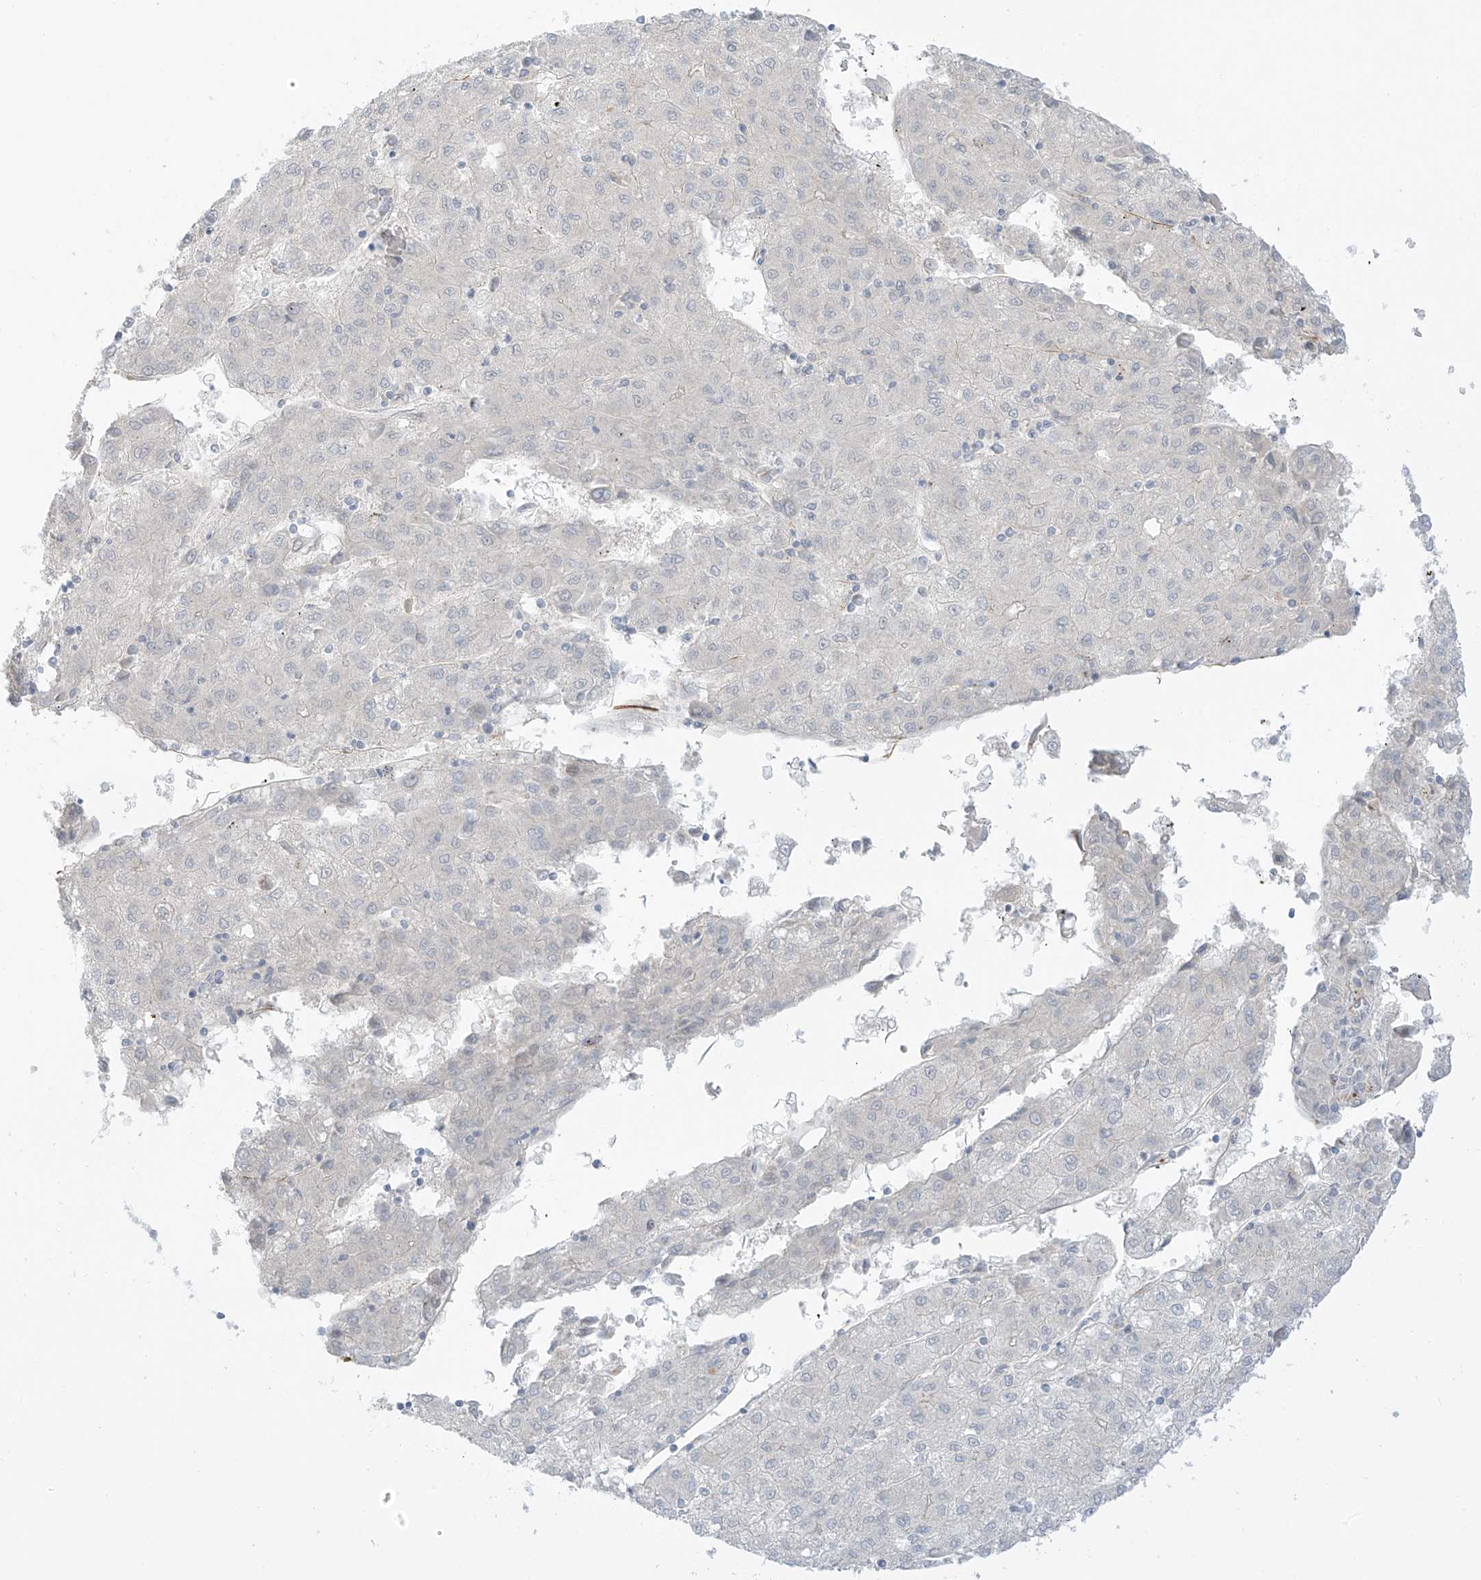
{"staining": {"intensity": "negative", "quantity": "none", "location": "none"}, "tissue": "liver cancer", "cell_type": "Tumor cells", "image_type": "cancer", "snomed": [{"axis": "morphology", "description": "Carcinoma, Hepatocellular, NOS"}, {"axis": "topography", "description": "Liver"}], "caption": "Image shows no significant protein positivity in tumor cells of hepatocellular carcinoma (liver).", "gene": "HS6ST2", "patient": {"sex": "male", "age": 72}}